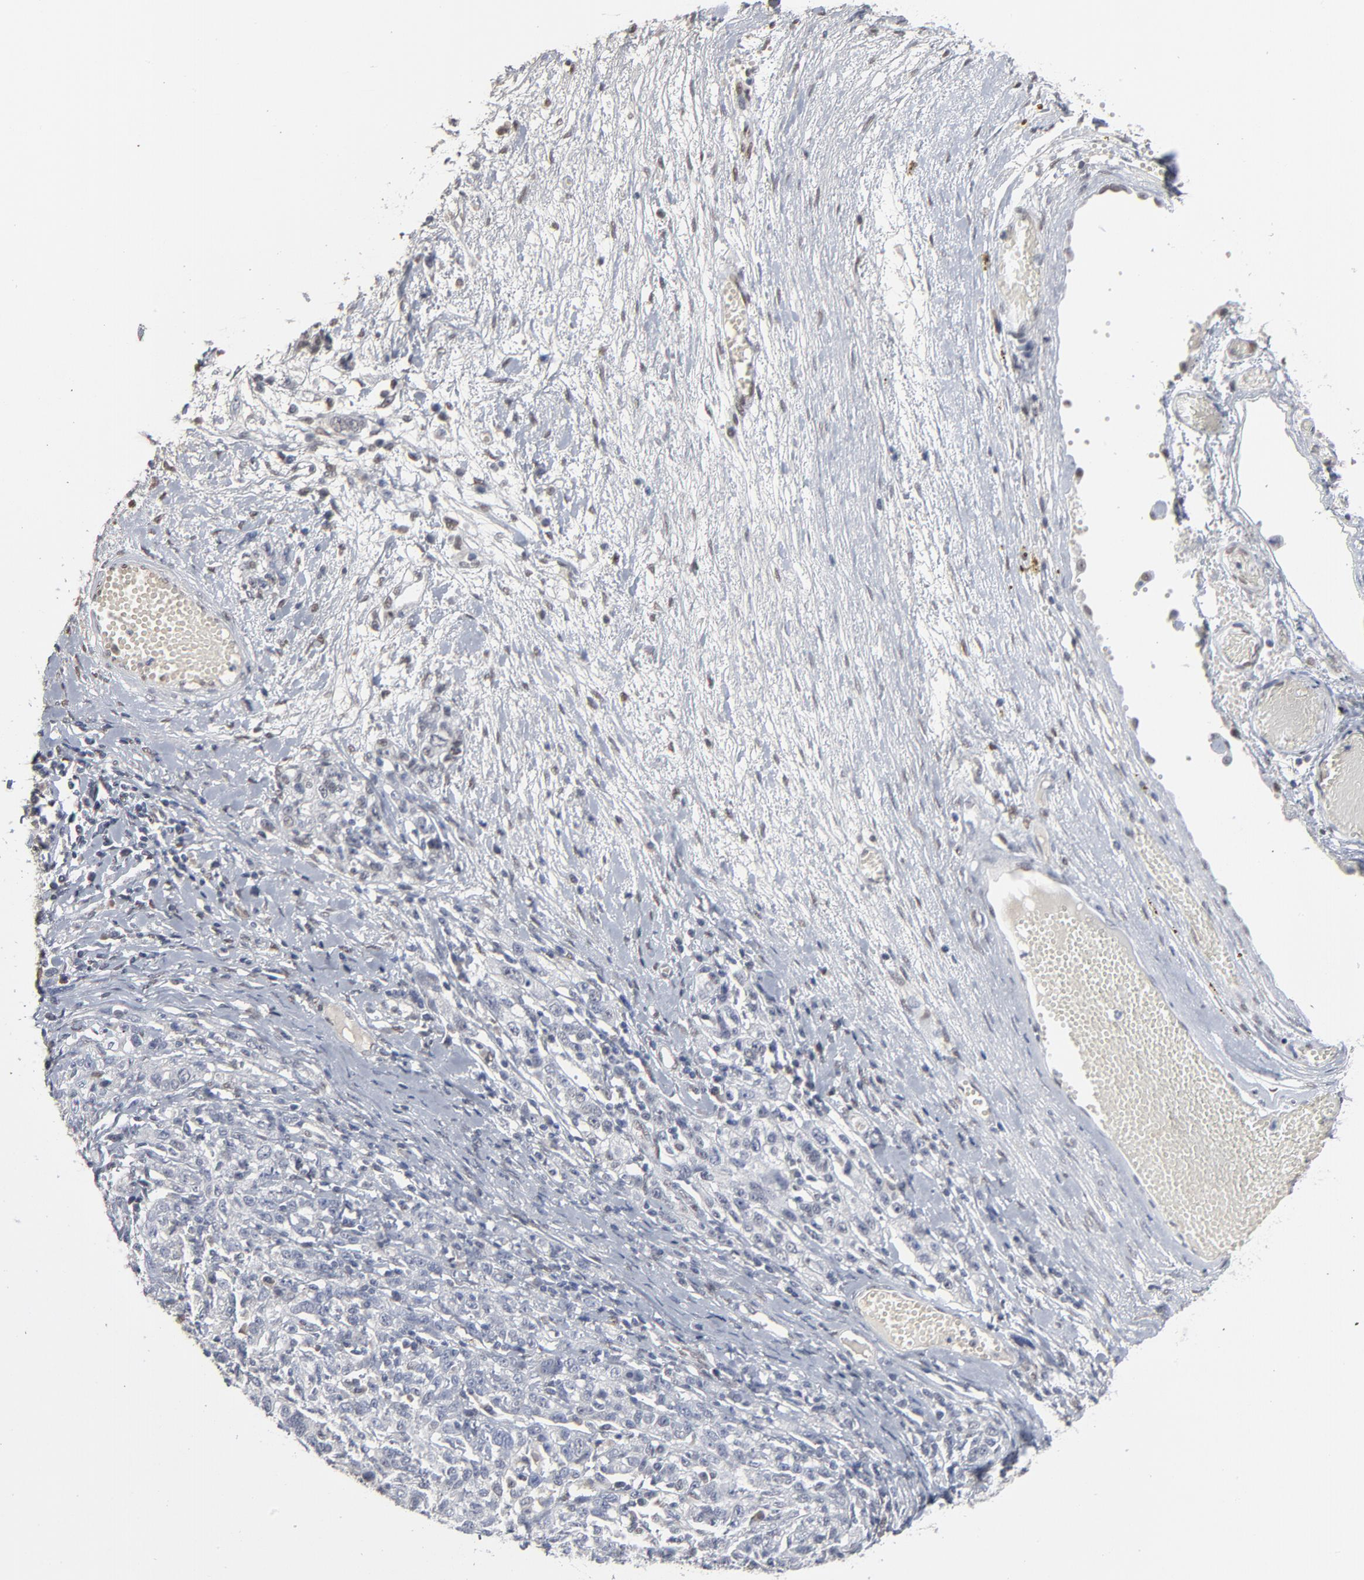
{"staining": {"intensity": "negative", "quantity": "none", "location": "none"}, "tissue": "ovarian cancer", "cell_type": "Tumor cells", "image_type": "cancer", "snomed": [{"axis": "morphology", "description": "Cystadenocarcinoma, serous, NOS"}, {"axis": "topography", "description": "Ovary"}], "caption": "Immunohistochemistry histopathology image of human serous cystadenocarcinoma (ovarian) stained for a protein (brown), which exhibits no staining in tumor cells. The staining is performed using DAB brown chromogen with nuclei counter-stained in using hematoxylin.", "gene": "ATF7", "patient": {"sex": "female", "age": 71}}